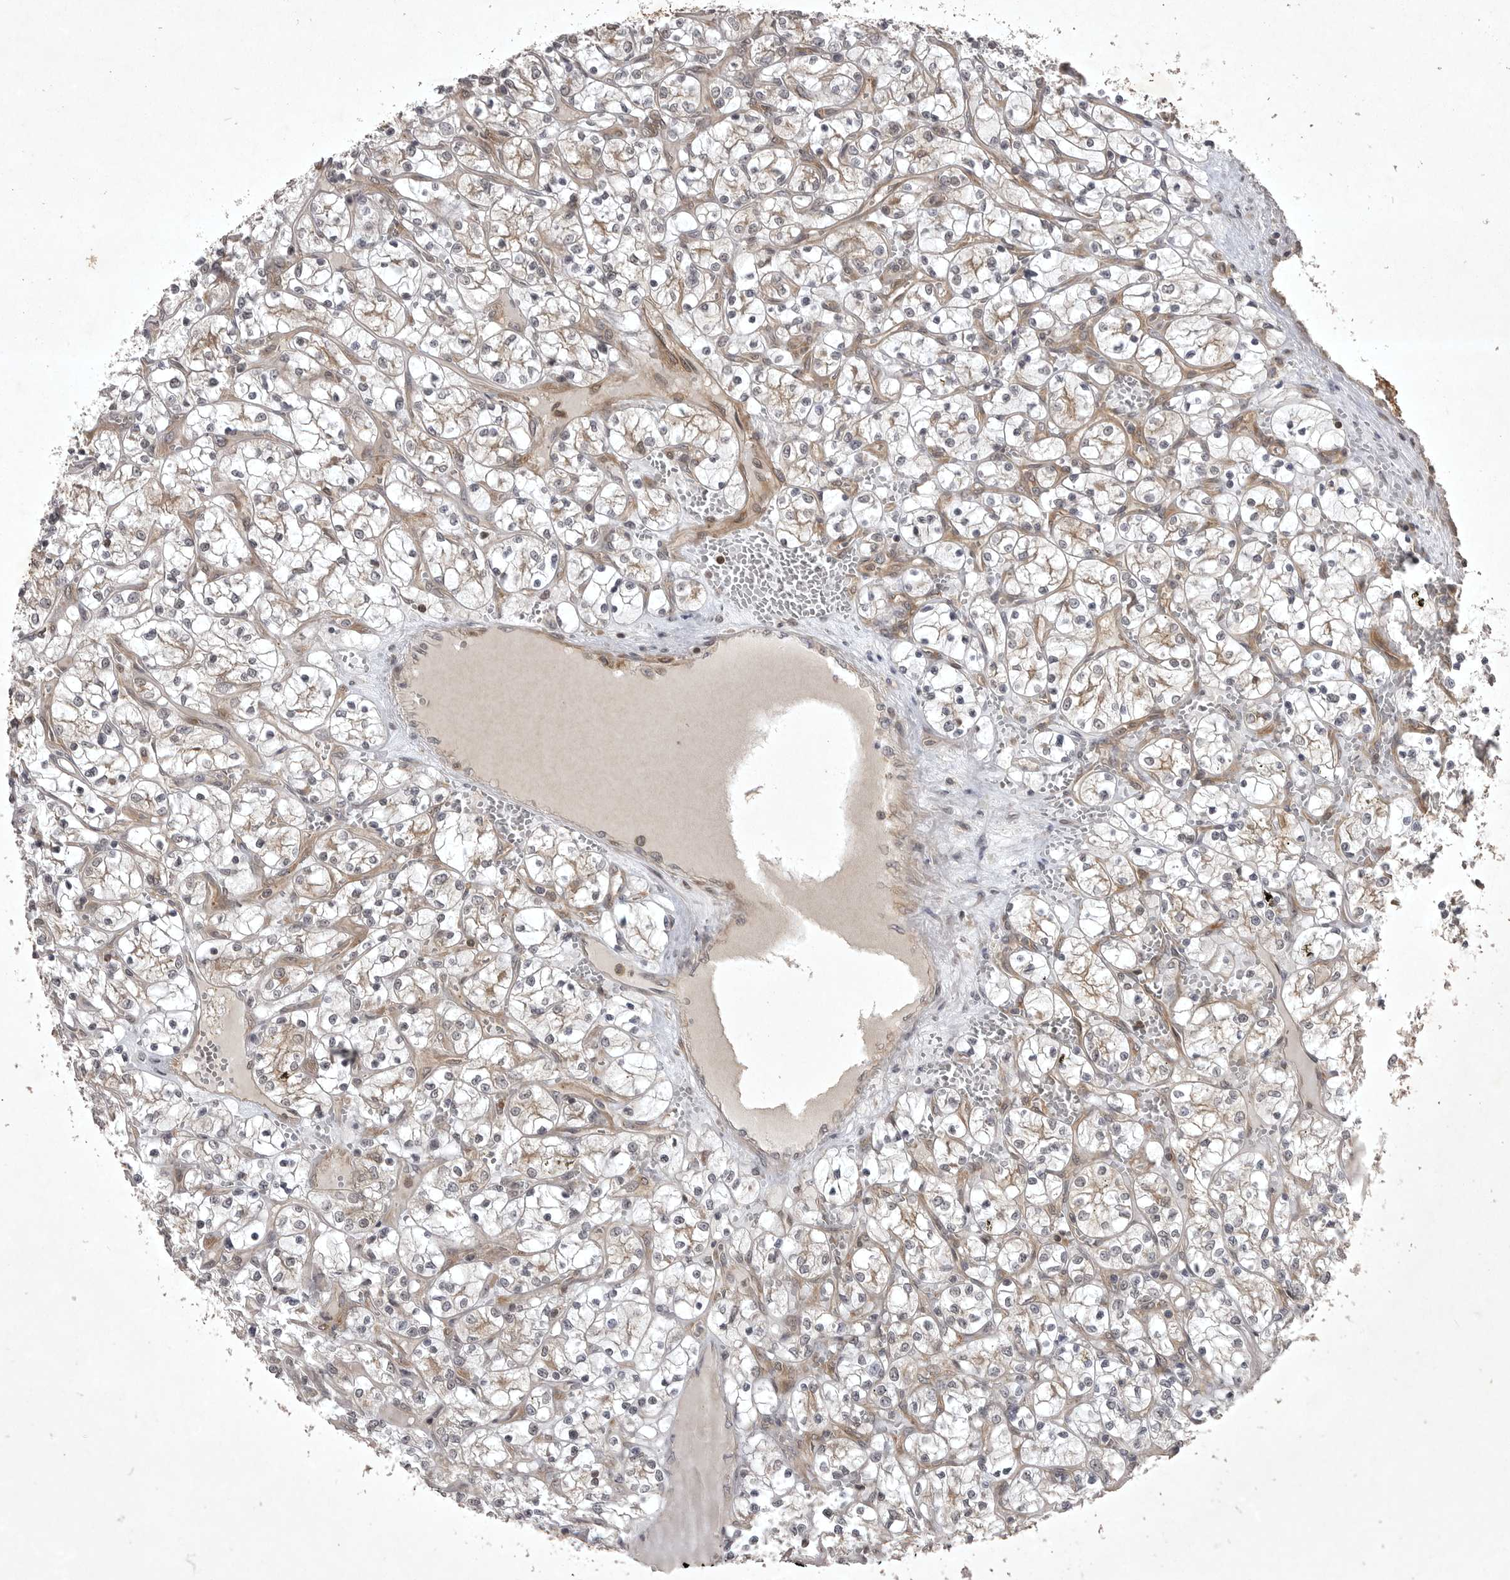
{"staining": {"intensity": "weak", "quantity": ">75%", "location": "cytoplasmic/membranous"}, "tissue": "renal cancer", "cell_type": "Tumor cells", "image_type": "cancer", "snomed": [{"axis": "morphology", "description": "Adenocarcinoma, NOS"}, {"axis": "topography", "description": "Kidney"}], "caption": "The image reveals staining of renal cancer, revealing weak cytoplasmic/membranous protein expression (brown color) within tumor cells.", "gene": "STK24", "patient": {"sex": "female", "age": 69}}